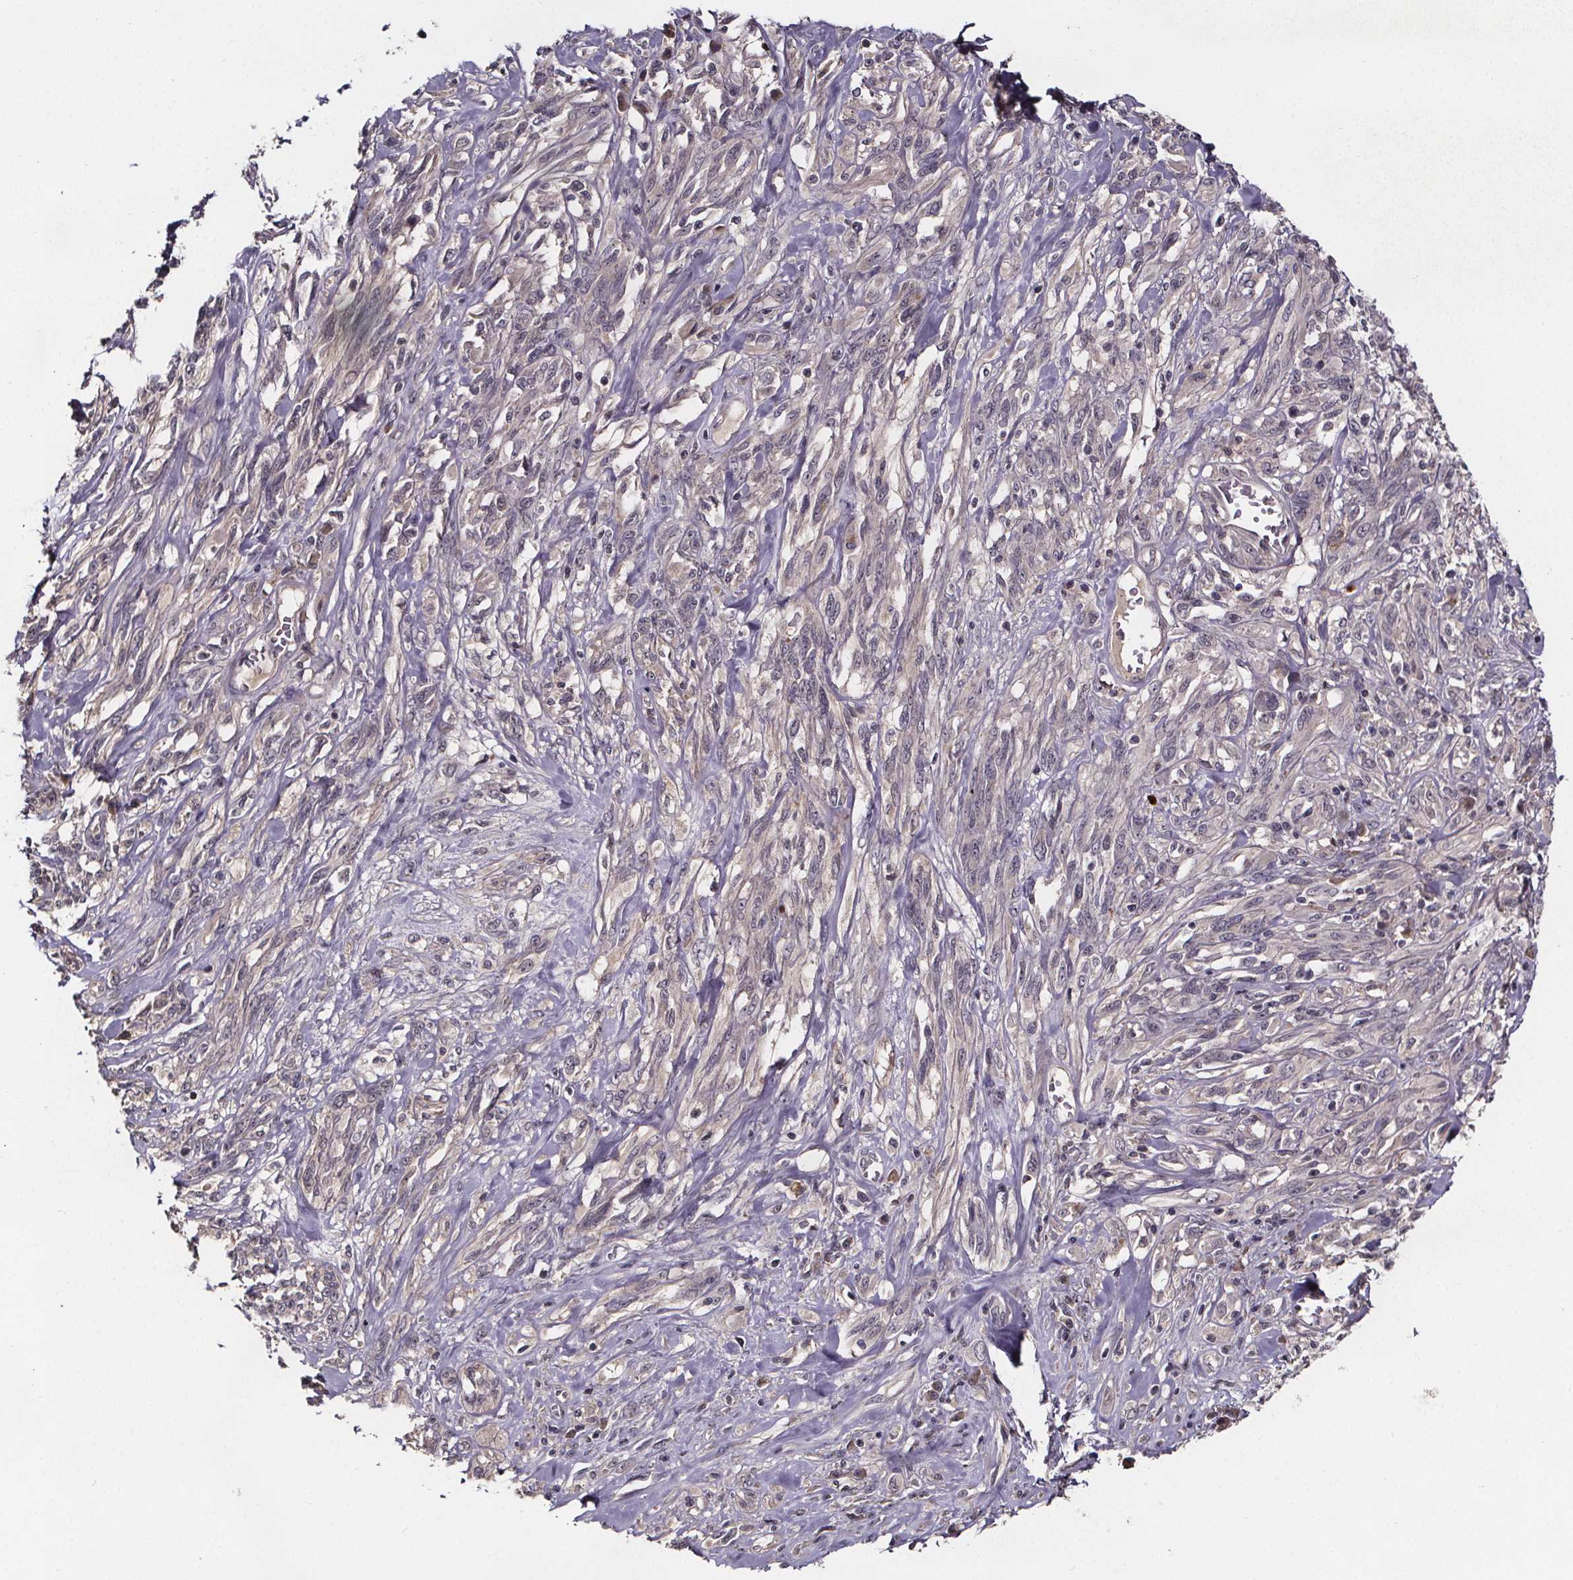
{"staining": {"intensity": "negative", "quantity": "none", "location": "none"}, "tissue": "melanoma", "cell_type": "Tumor cells", "image_type": "cancer", "snomed": [{"axis": "morphology", "description": "Malignant melanoma, NOS"}, {"axis": "topography", "description": "Skin"}], "caption": "A micrograph of melanoma stained for a protein exhibits no brown staining in tumor cells. (Brightfield microscopy of DAB (3,3'-diaminobenzidine) immunohistochemistry (IHC) at high magnification).", "gene": "SMIM1", "patient": {"sex": "female", "age": 91}}